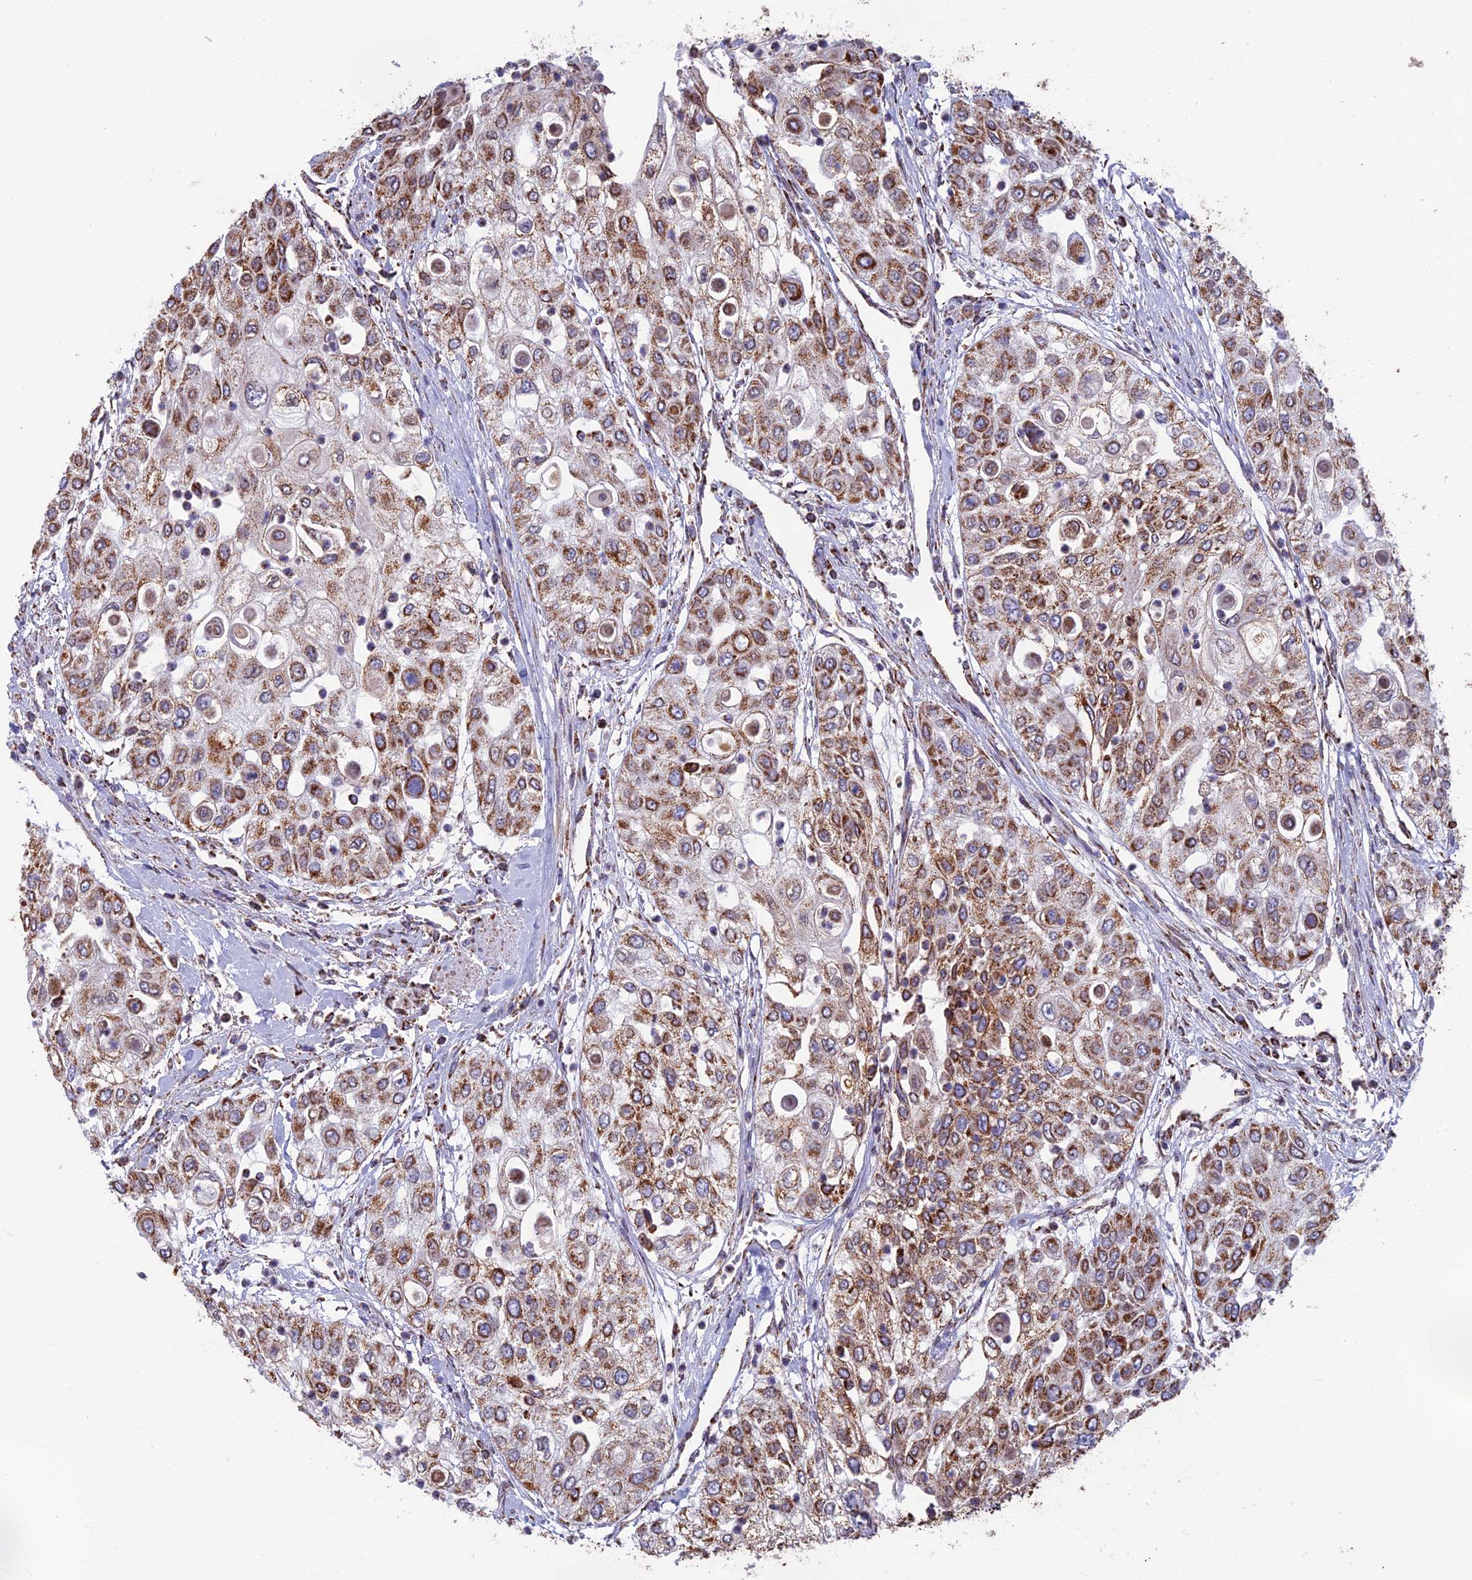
{"staining": {"intensity": "strong", "quantity": ">75%", "location": "cytoplasmic/membranous"}, "tissue": "urothelial cancer", "cell_type": "Tumor cells", "image_type": "cancer", "snomed": [{"axis": "morphology", "description": "Urothelial carcinoma, High grade"}, {"axis": "topography", "description": "Urinary bladder"}], "caption": "Urothelial cancer tissue exhibits strong cytoplasmic/membranous positivity in approximately >75% of tumor cells", "gene": "CS", "patient": {"sex": "female", "age": 79}}